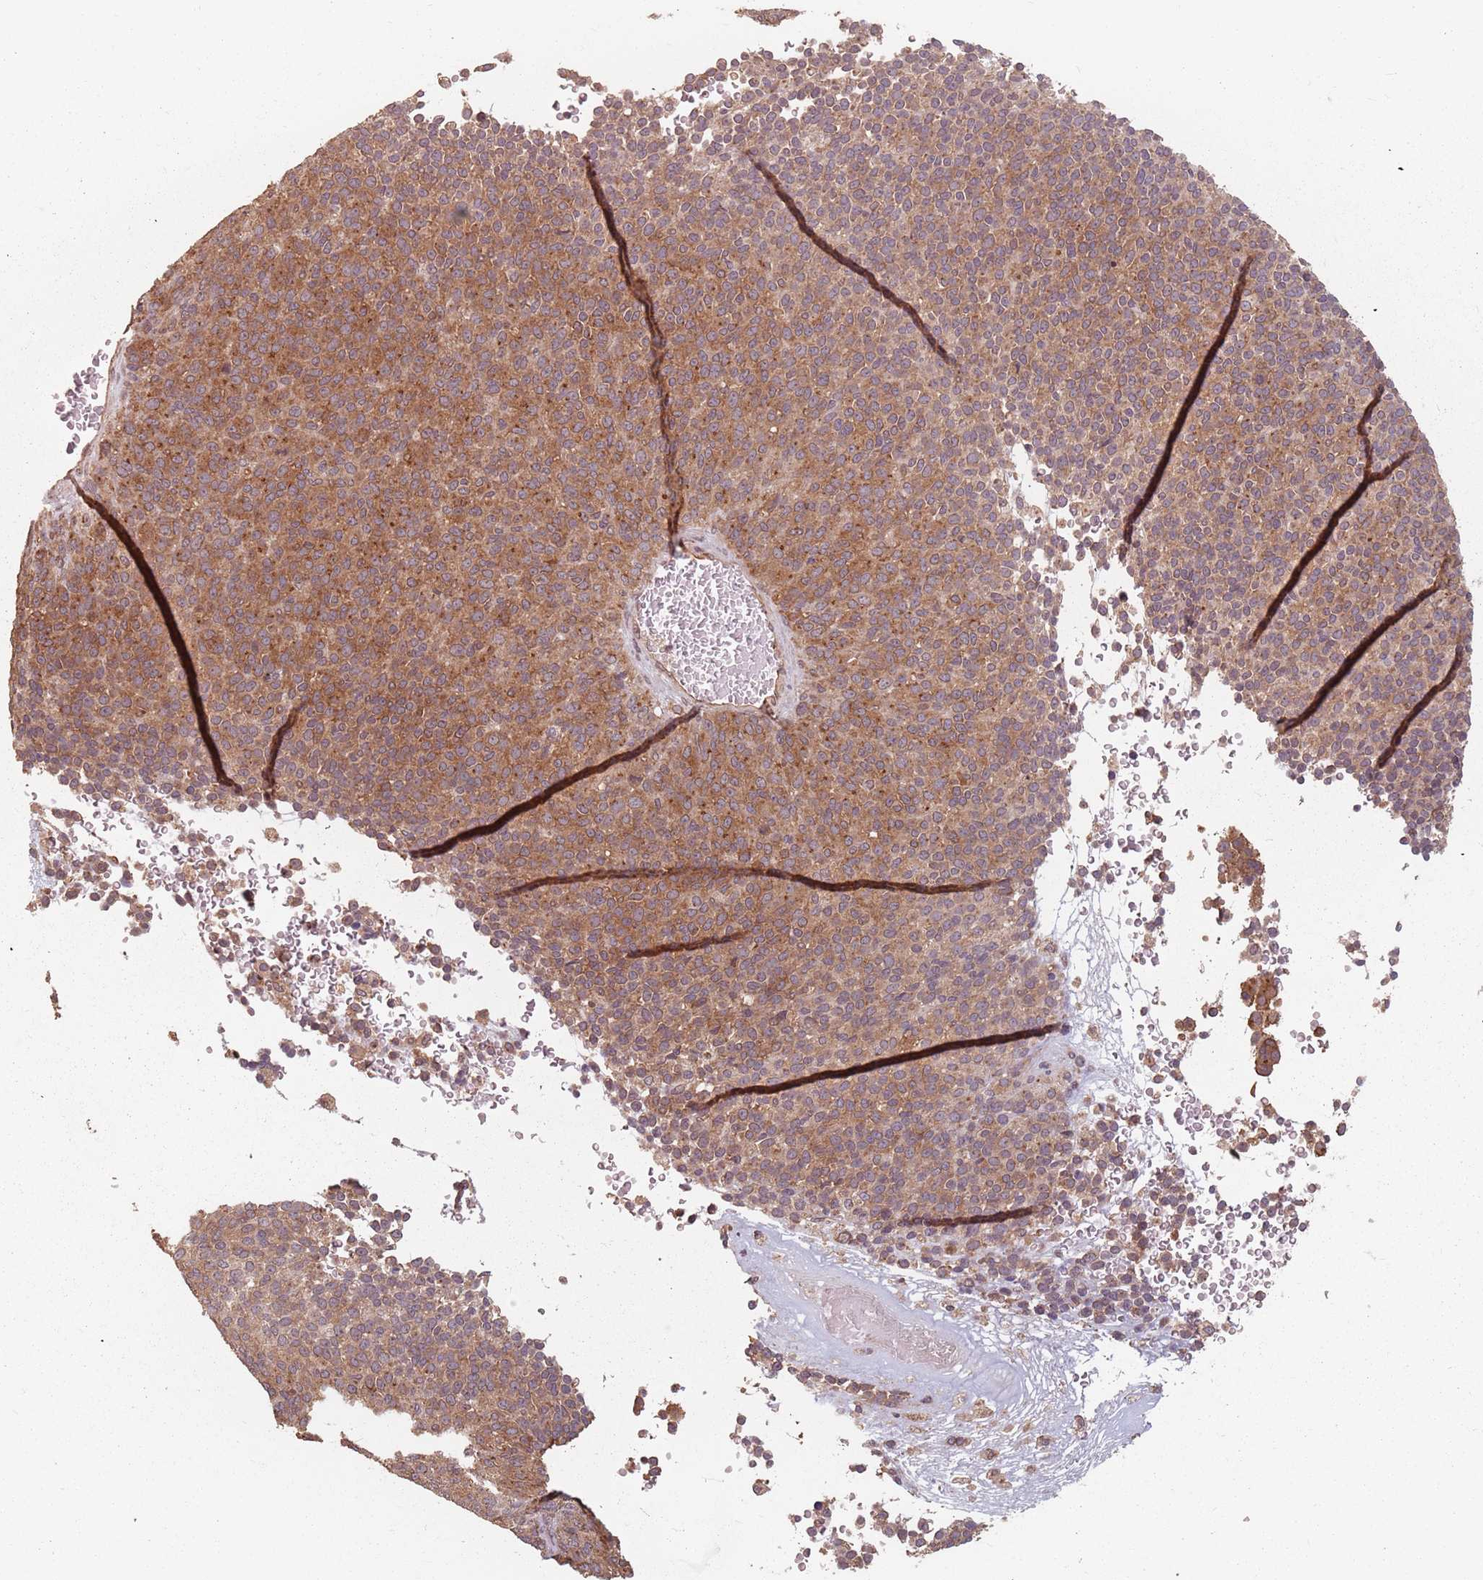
{"staining": {"intensity": "moderate", "quantity": ">75%", "location": "cytoplasmic/membranous"}, "tissue": "melanoma", "cell_type": "Tumor cells", "image_type": "cancer", "snomed": [{"axis": "morphology", "description": "Malignant melanoma, Metastatic site"}, {"axis": "topography", "description": "Brain"}], "caption": "Melanoma was stained to show a protein in brown. There is medium levels of moderate cytoplasmic/membranous positivity in about >75% of tumor cells.", "gene": "C3orf14", "patient": {"sex": "female", "age": 56}}